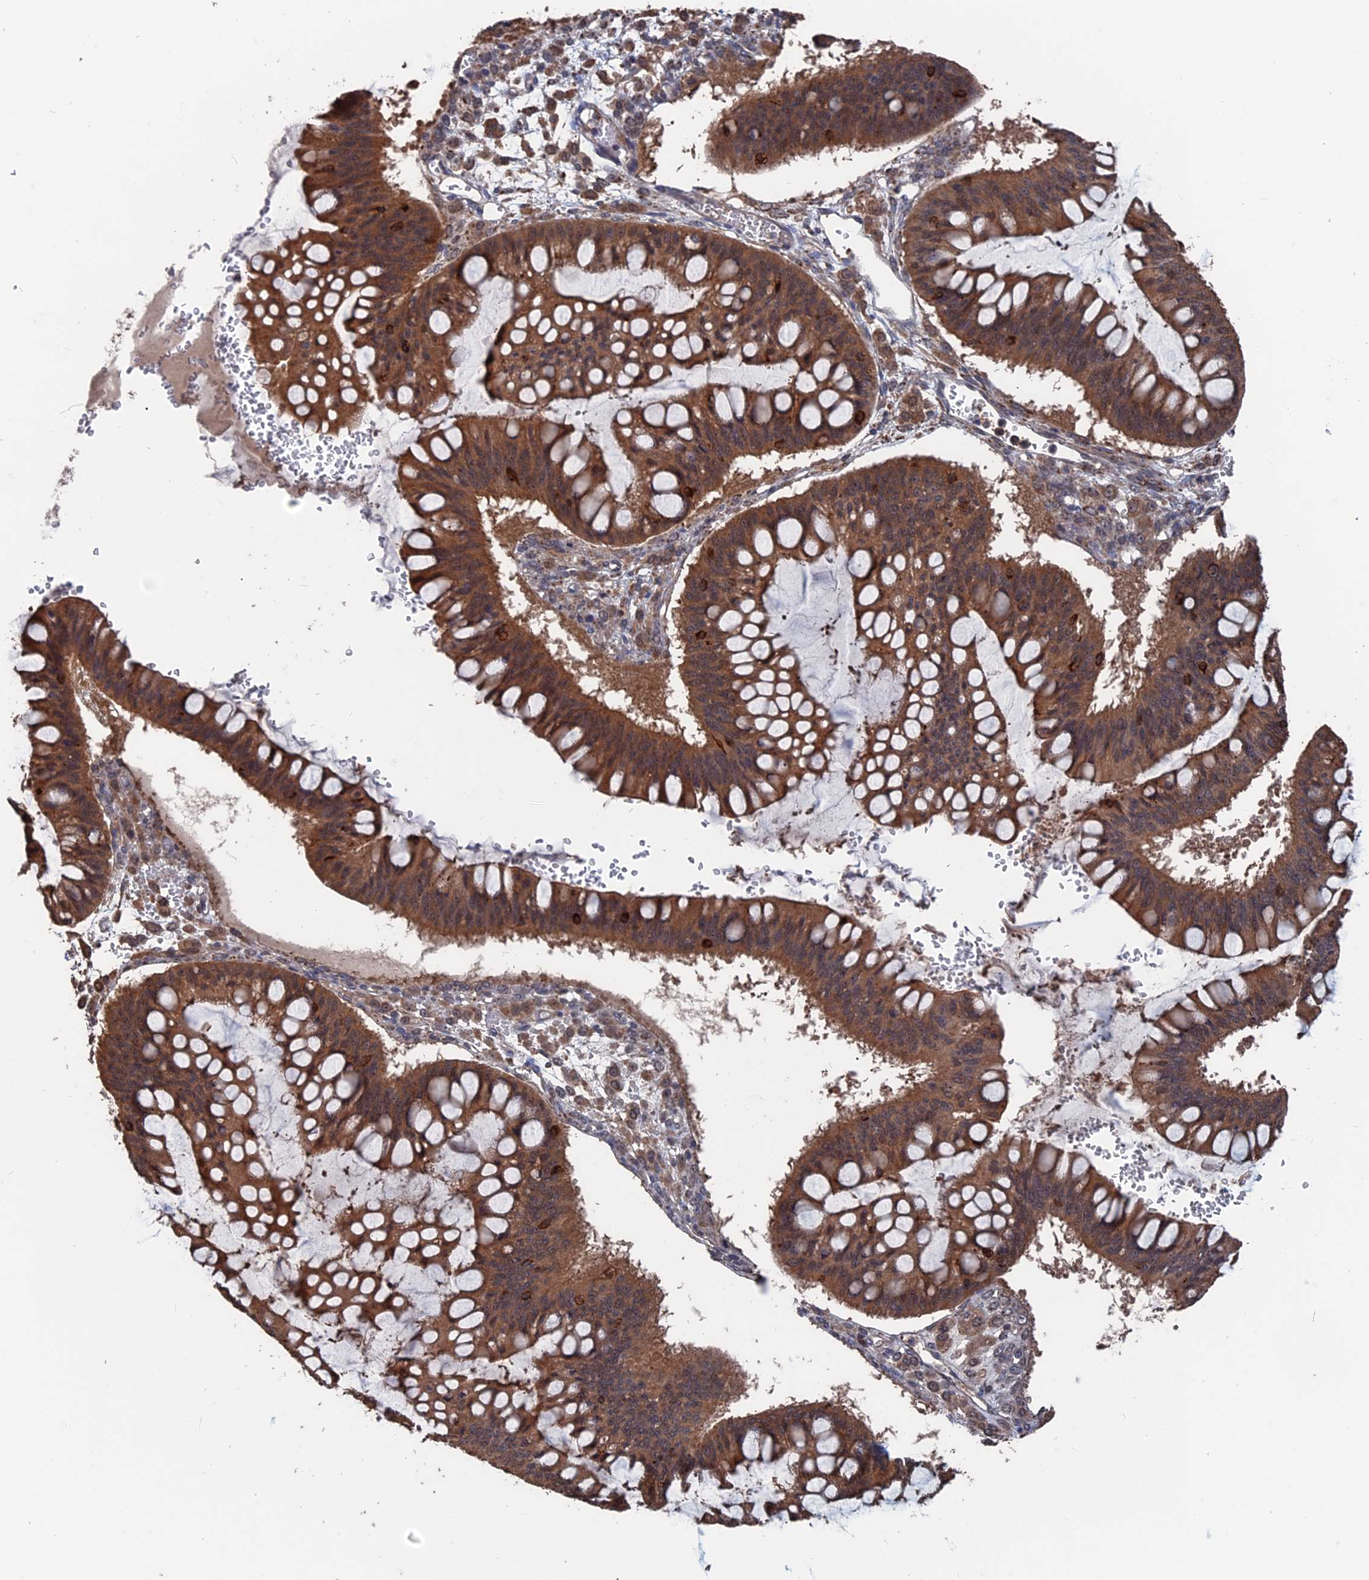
{"staining": {"intensity": "moderate", "quantity": ">75%", "location": "cytoplasmic/membranous"}, "tissue": "ovarian cancer", "cell_type": "Tumor cells", "image_type": "cancer", "snomed": [{"axis": "morphology", "description": "Cystadenocarcinoma, mucinous, NOS"}, {"axis": "topography", "description": "Ovary"}], "caption": "High-power microscopy captured an immunohistochemistry micrograph of ovarian mucinous cystadenocarcinoma, revealing moderate cytoplasmic/membranous expression in about >75% of tumor cells.", "gene": "PDE12", "patient": {"sex": "female", "age": 73}}